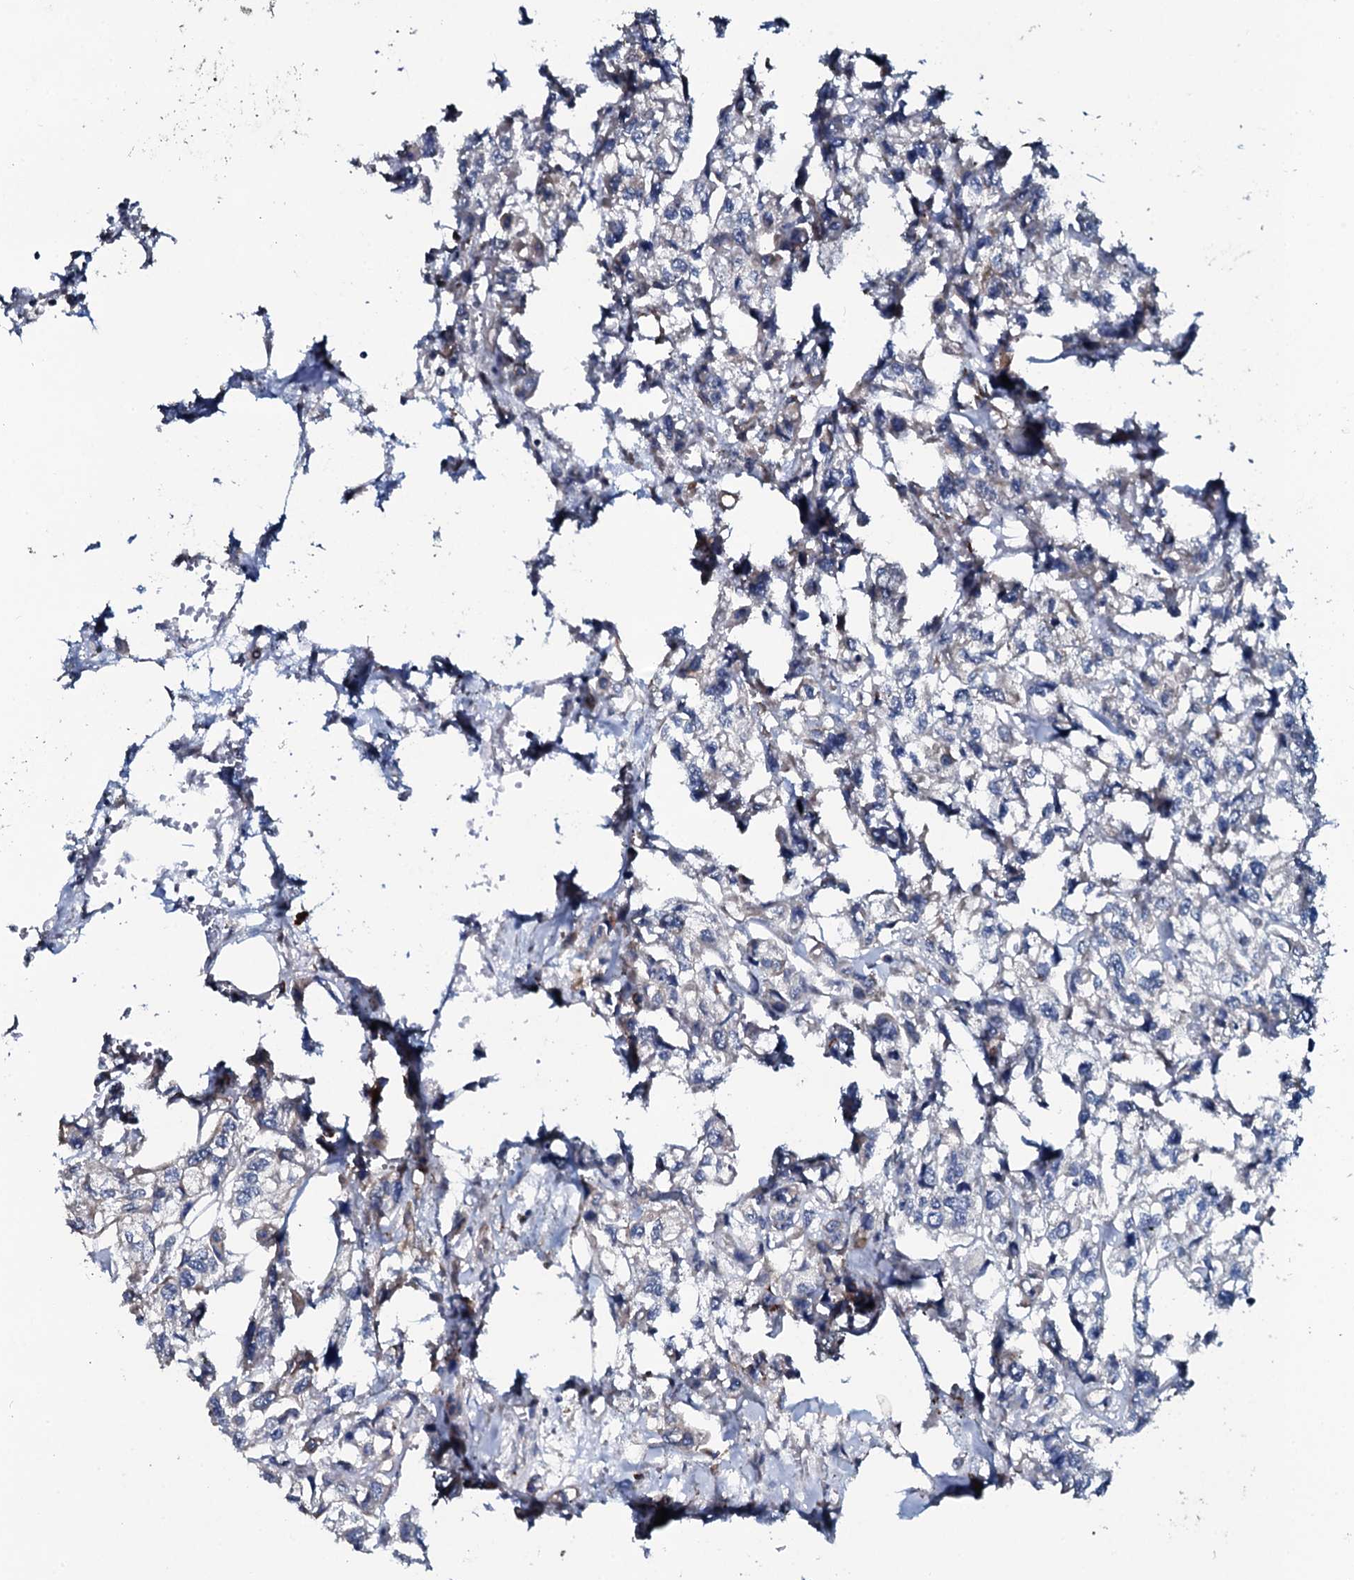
{"staining": {"intensity": "negative", "quantity": "none", "location": "none"}, "tissue": "urothelial cancer", "cell_type": "Tumor cells", "image_type": "cancer", "snomed": [{"axis": "morphology", "description": "Urothelial carcinoma, High grade"}, {"axis": "topography", "description": "Urinary bladder"}], "caption": "Protein analysis of urothelial carcinoma (high-grade) exhibits no significant expression in tumor cells.", "gene": "IL12B", "patient": {"sex": "male", "age": 67}}